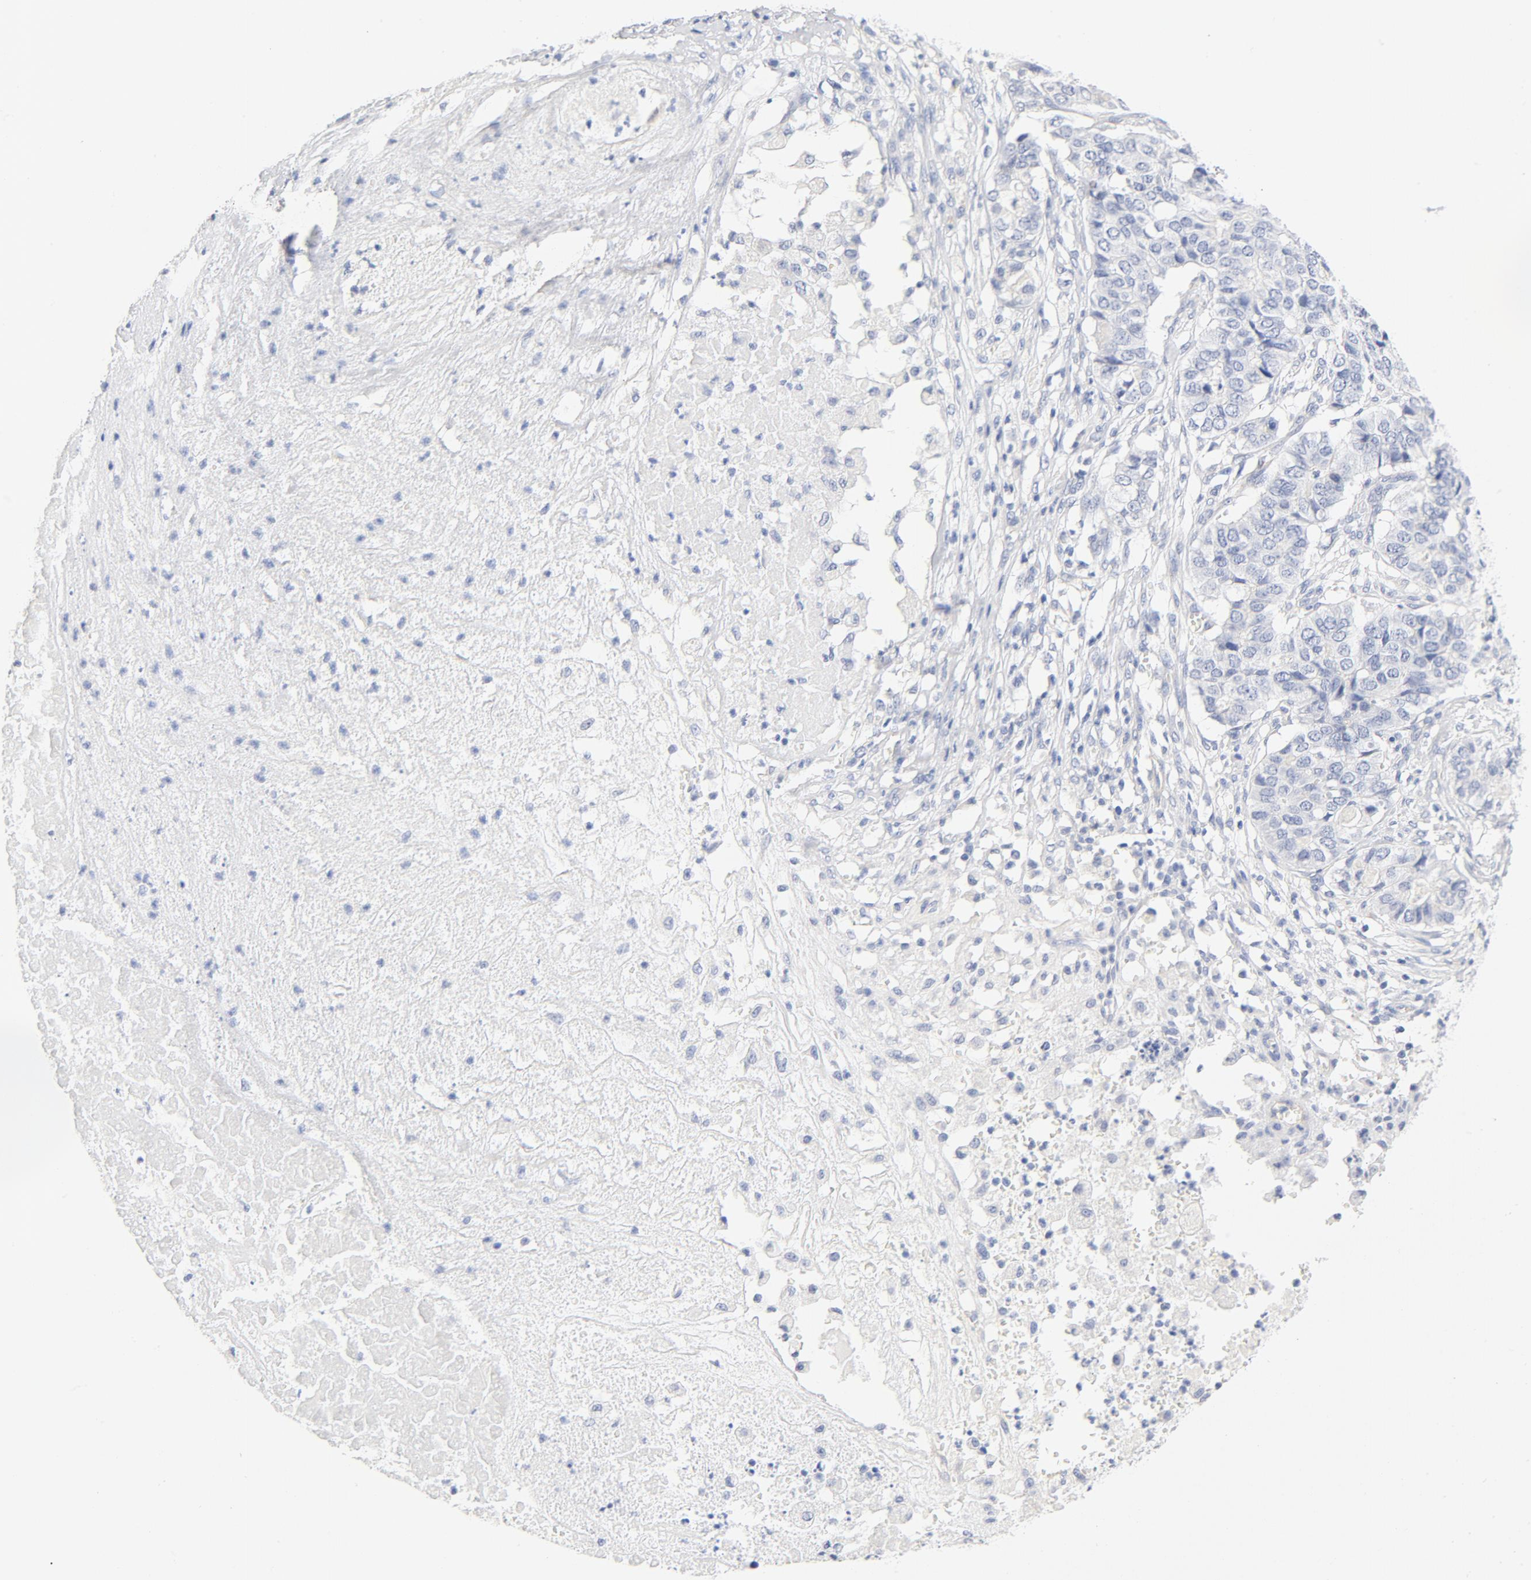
{"staining": {"intensity": "negative", "quantity": "none", "location": "none"}, "tissue": "pancreatic cancer", "cell_type": "Tumor cells", "image_type": "cancer", "snomed": [{"axis": "morphology", "description": "Adenocarcinoma, NOS"}, {"axis": "topography", "description": "Pancreas"}], "caption": "Immunohistochemistry histopathology image of neoplastic tissue: pancreatic cancer (adenocarcinoma) stained with DAB (3,3'-diaminobenzidine) reveals no significant protein expression in tumor cells.", "gene": "HOMER1", "patient": {"sex": "male", "age": 50}}